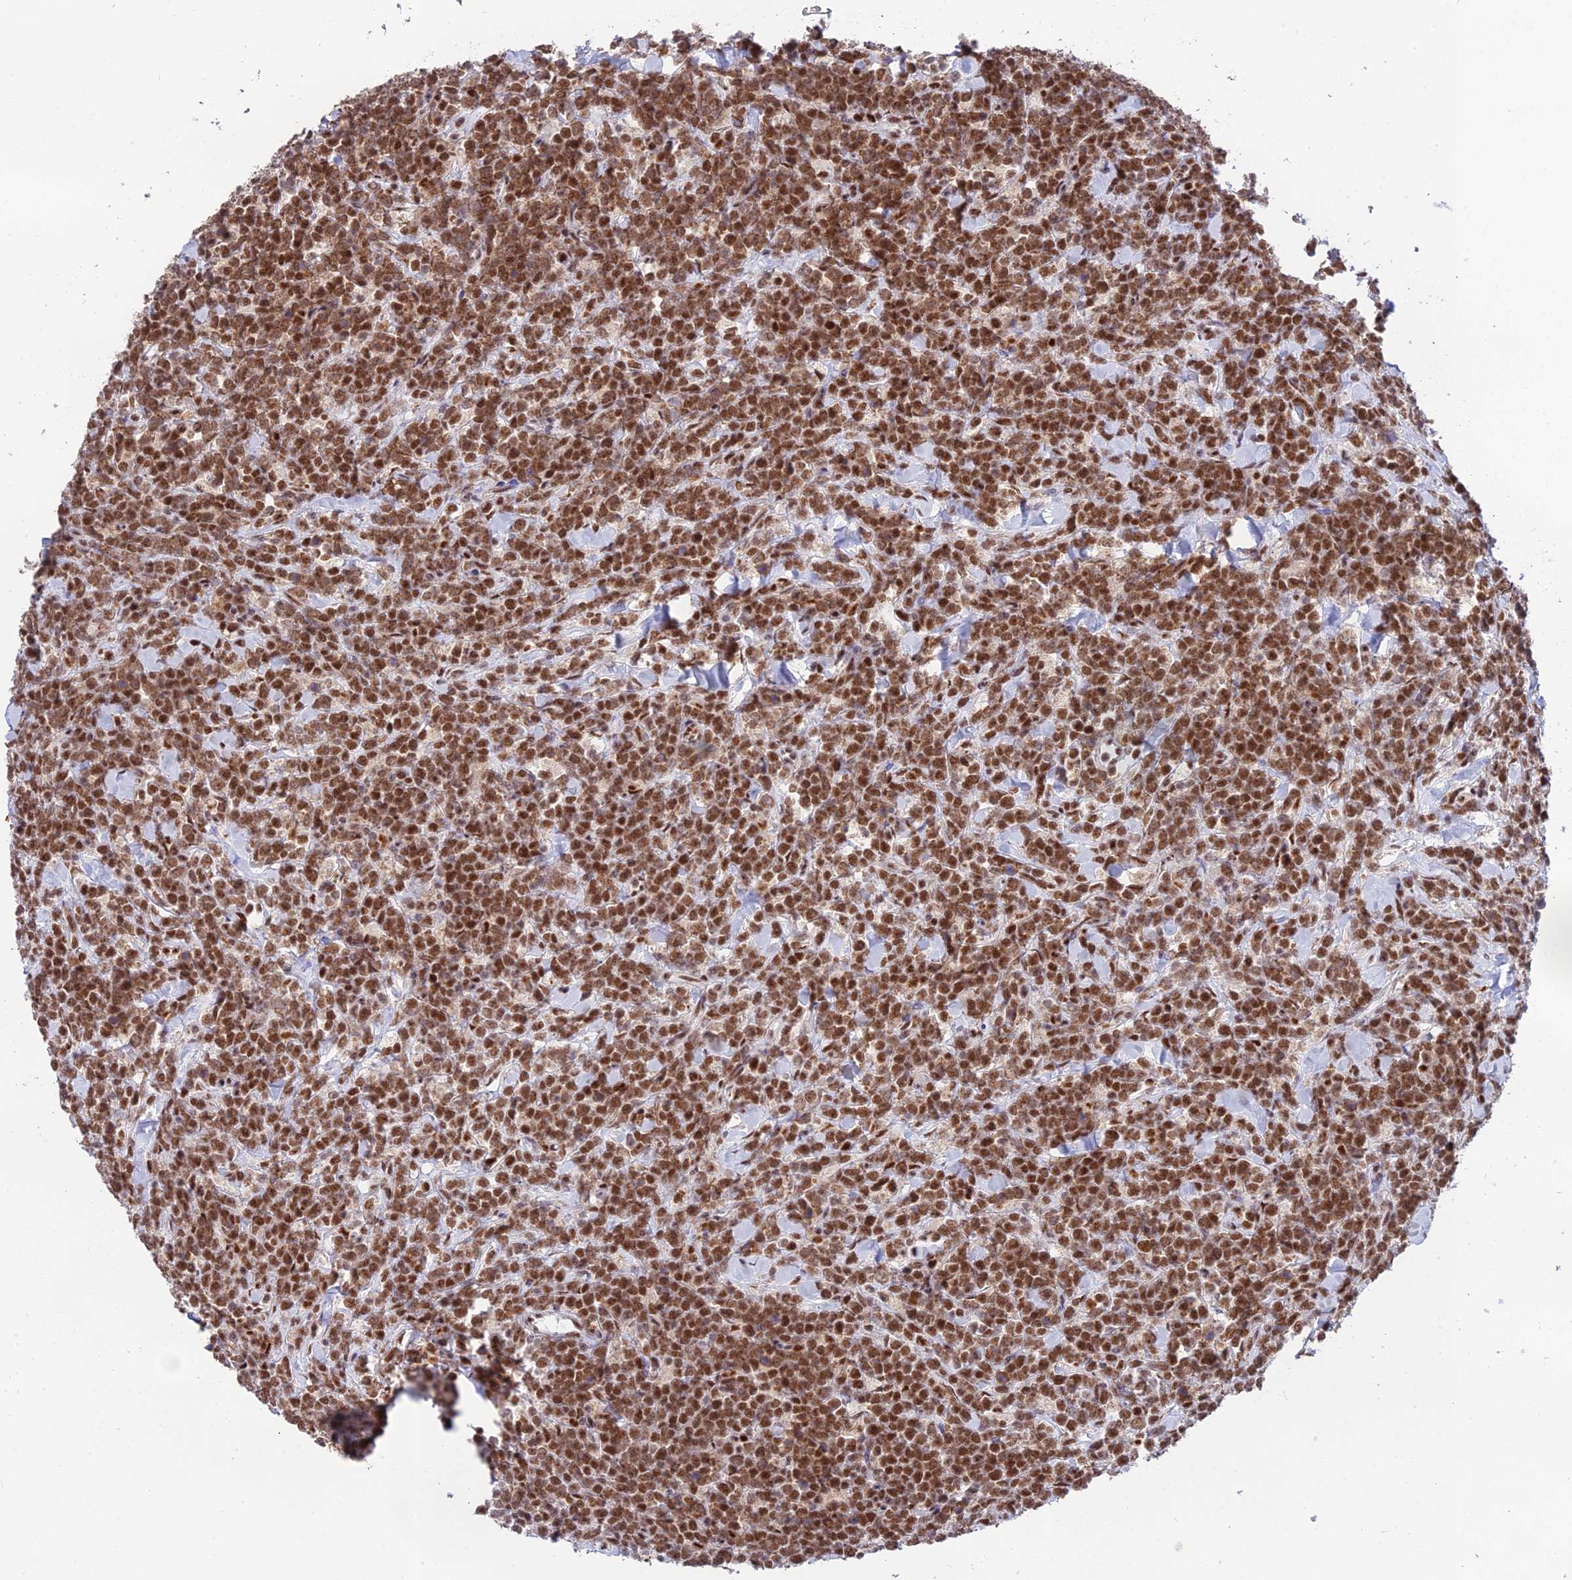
{"staining": {"intensity": "moderate", "quantity": ">75%", "location": "cytoplasmic/membranous,nuclear"}, "tissue": "lymphoma", "cell_type": "Tumor cells", "image_type": "cancer", "snomed": [{"axis": "morphology", "description": "Malignant lymphoma, non-Hodgkin's type, High grade"}, {"axis": "topography", "description": "Small intestine"}], "caption": "Protein staining of lymphoma tissue demonstrates moderate cytoplasmic/membranous and nuclear expression in approximately >75% of tumor cells.", "gene": "THOC7", "patient": {"sex": "male", "age": 8}}